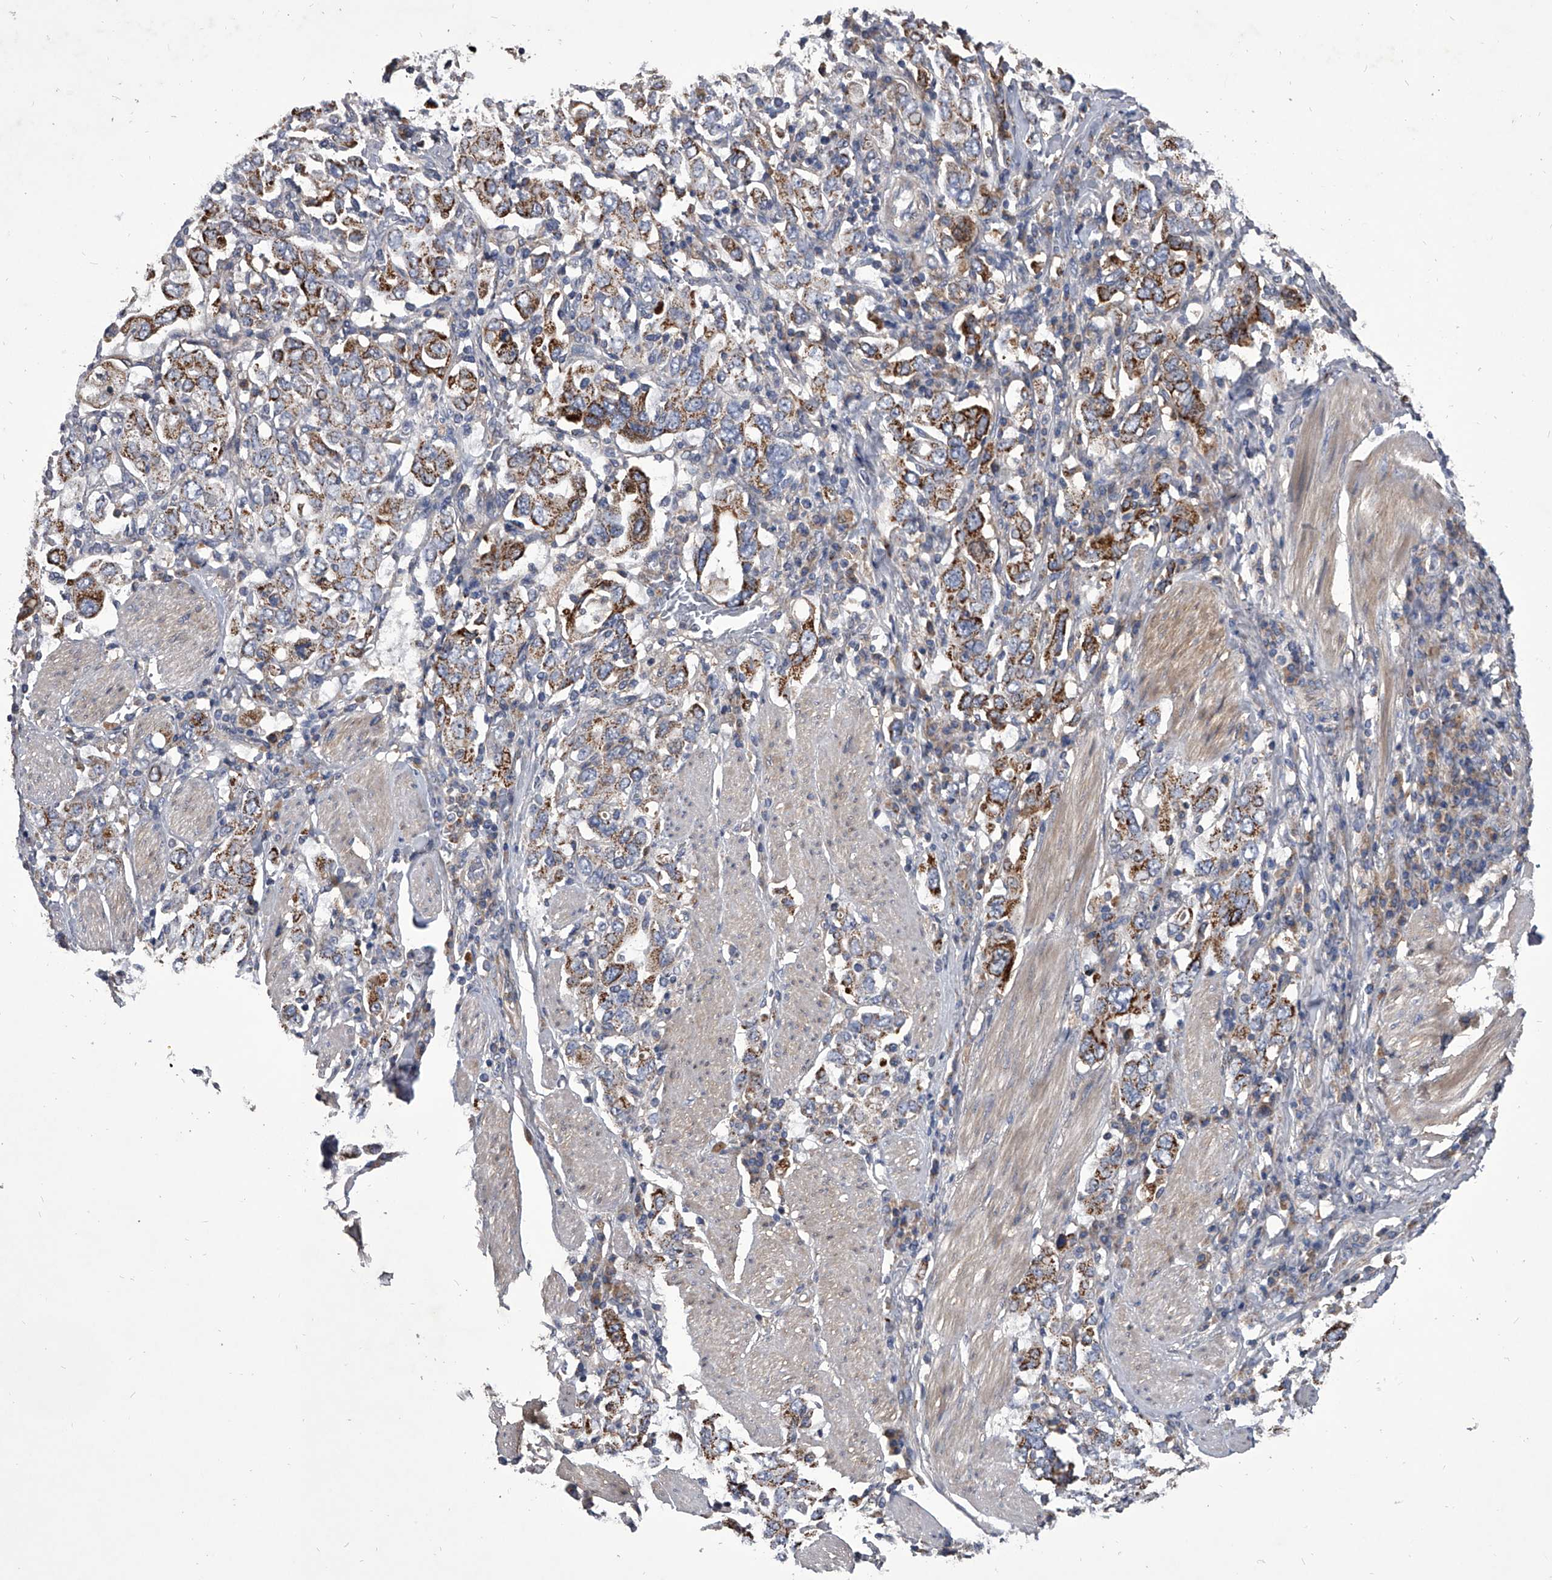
{"staining": {"intensity": "moderate", "quantity": ">75%", "location": "cytoplasmic/membranous"}, "tissue": "stomach cancer", "cell_type": "Tumor cells", "image_type": "cancer", "snomed": [{"axis": "morphology", "description": "Adenocarcinoma, NOS"}, {"axis": "topography", "description": "Stomach, upper"}], "caption": "Protein staining shows moderate cytoplasmic/membranous expression in approximately >75% of tumor cells in stomach cancer.", "gene": "NRP1", "patient": {"sex": "male", "age": 62}}